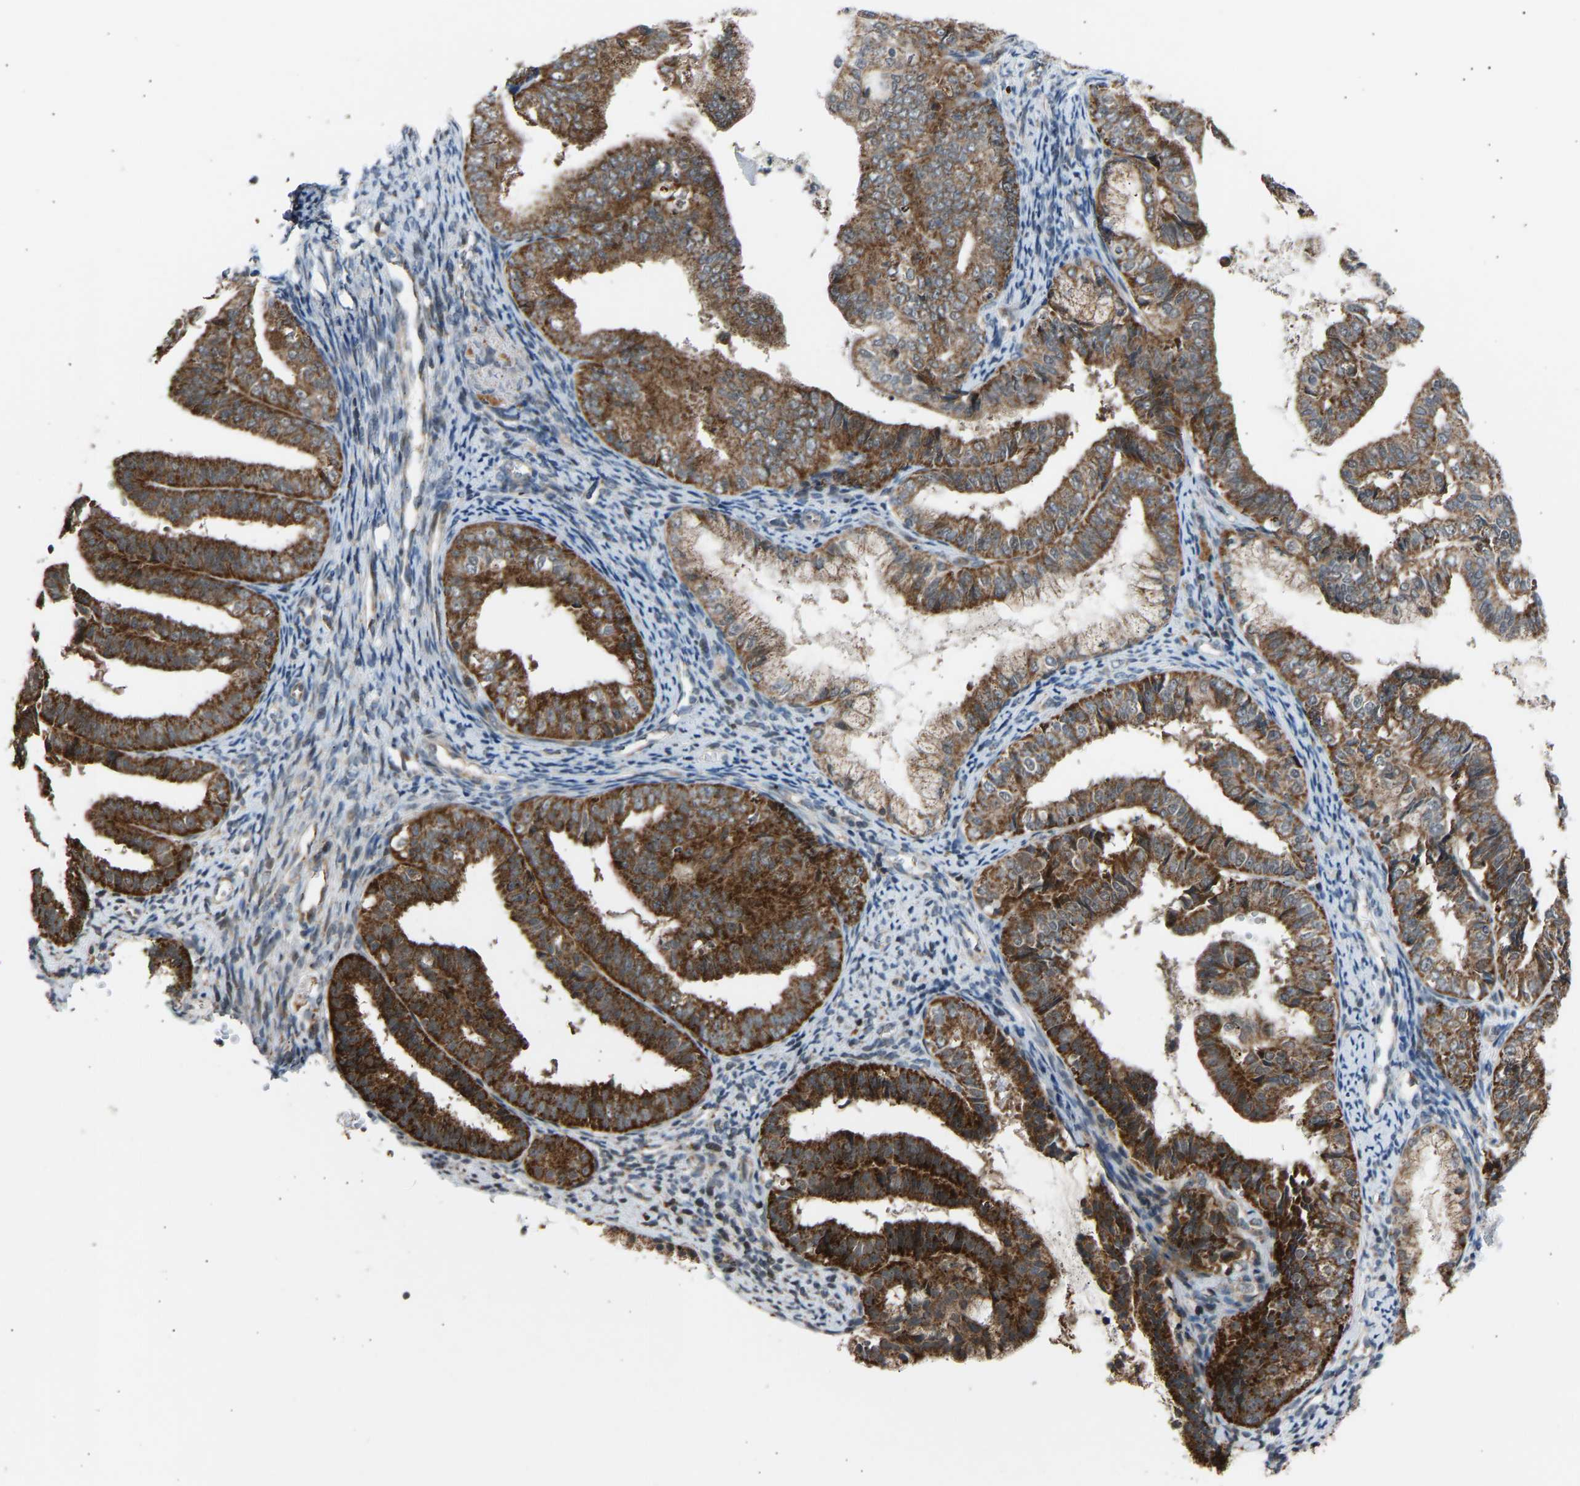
{"staining": {"intensity": "strong", "quantity": ">75%", "location": "cytoplasmic/membranous"}, "tissue": "endometrial cancer", "cell_type": "Tumor cells", "image_type": "cancer", "snomed": [{"axis": "morphology", "description": "Adenocarcinoma, NOS"}, {"axis": "topography", "description": "Endometrium"}], "caption": "Endometrial cancer stained for a protein exhibits strong cytoplasmic/membranous positivity in tumor cells.", "gene": "SLIRP", "patient": {"sex": "female", "age": 63}}